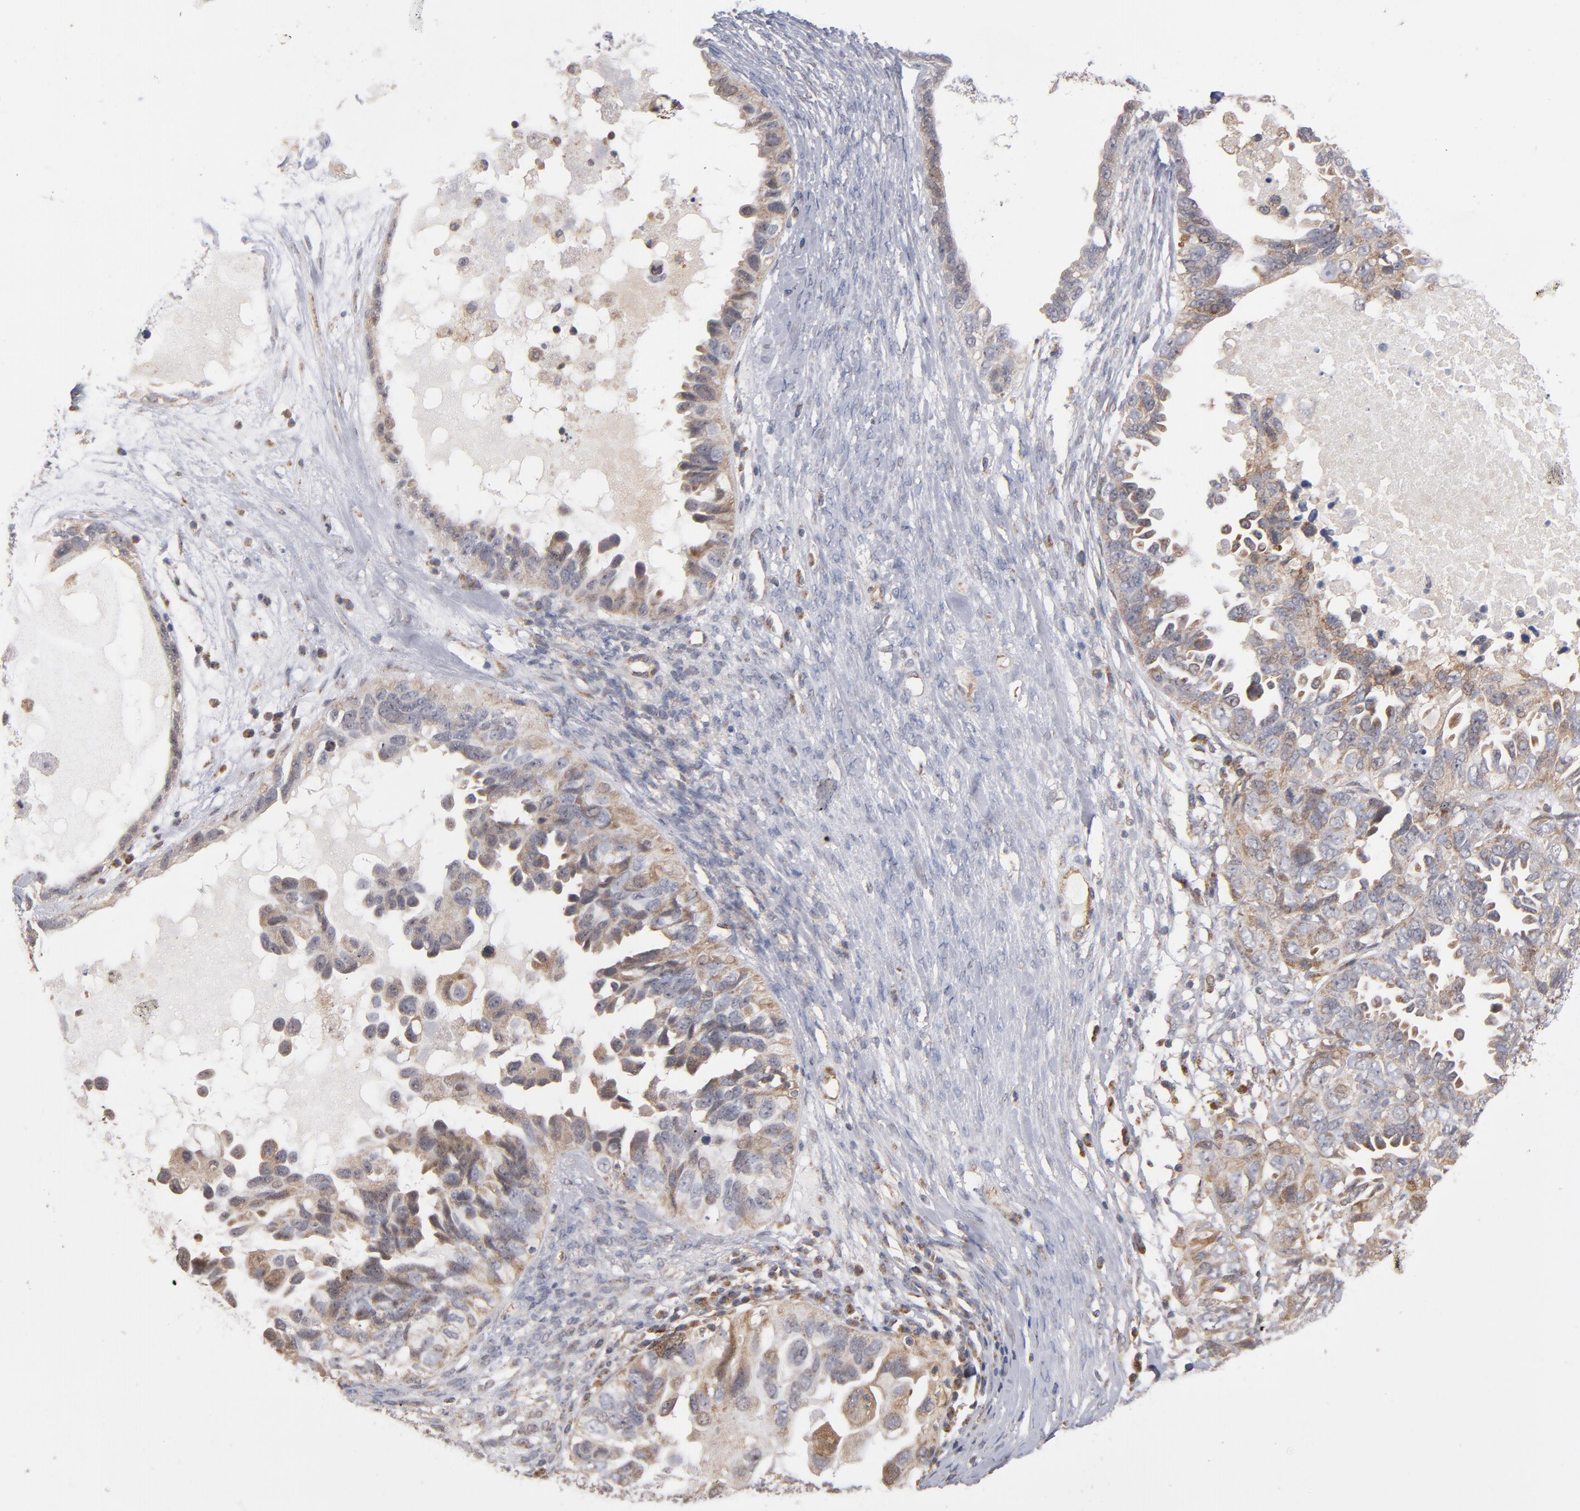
{"staining": {"intensity": "moderate", "quantity": ">75%", "location": "cytoplasmic/membranous"}, "tissue": "ovarian cancer", "cell_type": "Tumor cells", "image_type": "cancer", "snomed": [{"axis": "morphology", "description": "Cystadenocarcinoma, serous, NOS"}, {"axis": "topography", "description": "Ovary"}], "caption": "Ovarian cancer (serous cystadenocarcinoma) tissue exhibits moderate cytoplasmic/membranous expression in approximately >75% of tumor cells, visualized by immunohistochemistry.", "gene": "MIPOL1", "patient": {"sex": "female", "age": 82}}